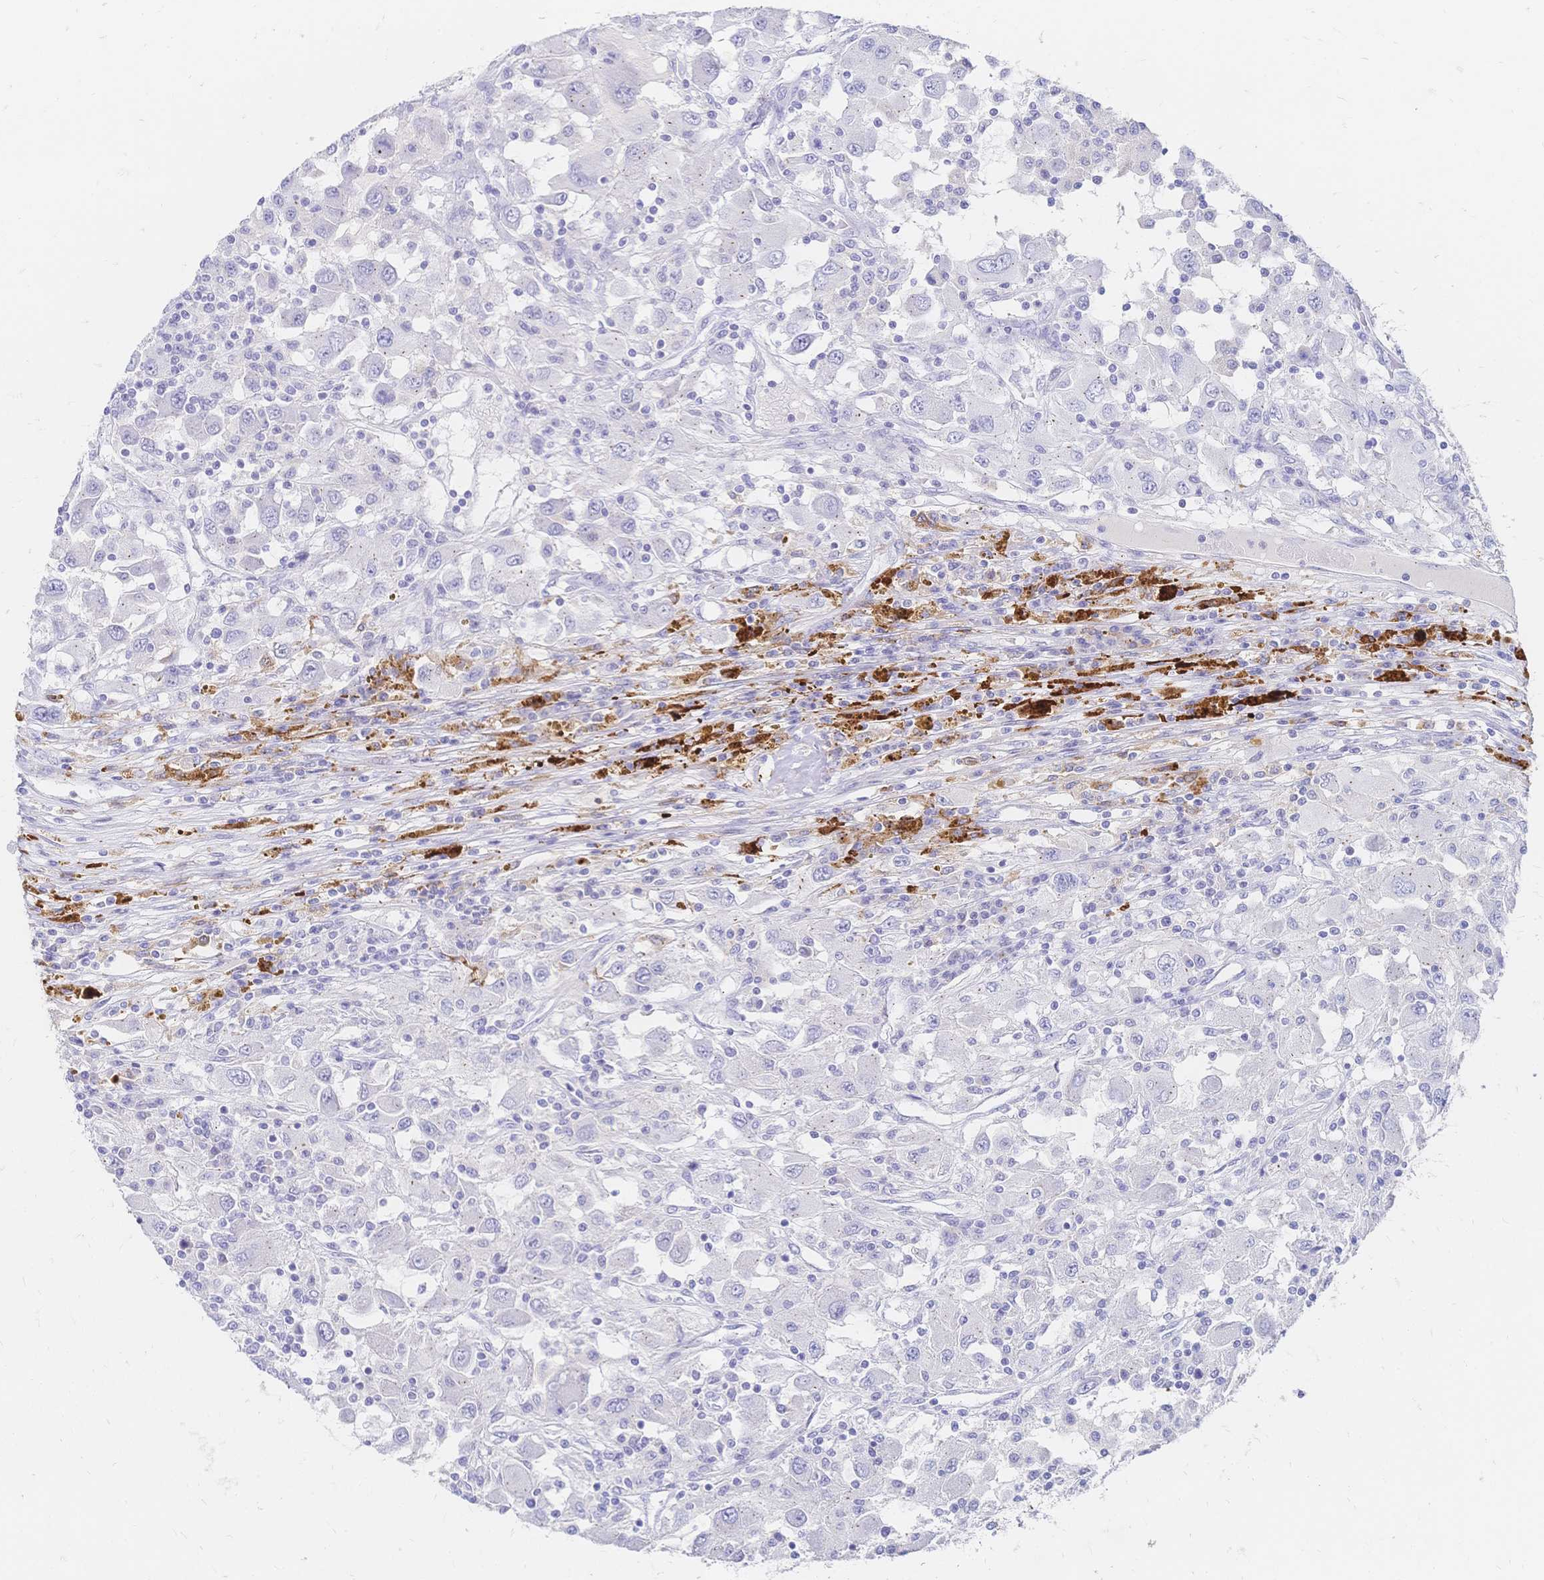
{"staining": {"intensity": "negative", "quantity": "none", "location": "none"}, "tissue": "renal cancer", "cell_type": "Tumor cells", "image_type": "cancer", "snomed": [{"axis": "morphology", "description": "Adenocarcinoma, NOS"}, {"axis": "topography", "description": "Kidney"}], "caption": "An immunohistochemistry (IHC) micrograph of adenocarcinoma (renal) is shown. There is no staining in tumor cells of adenocarcinoma (renal).", "gene": "PSORS1C2", "patient": {"sex": "female", "age": 67}}